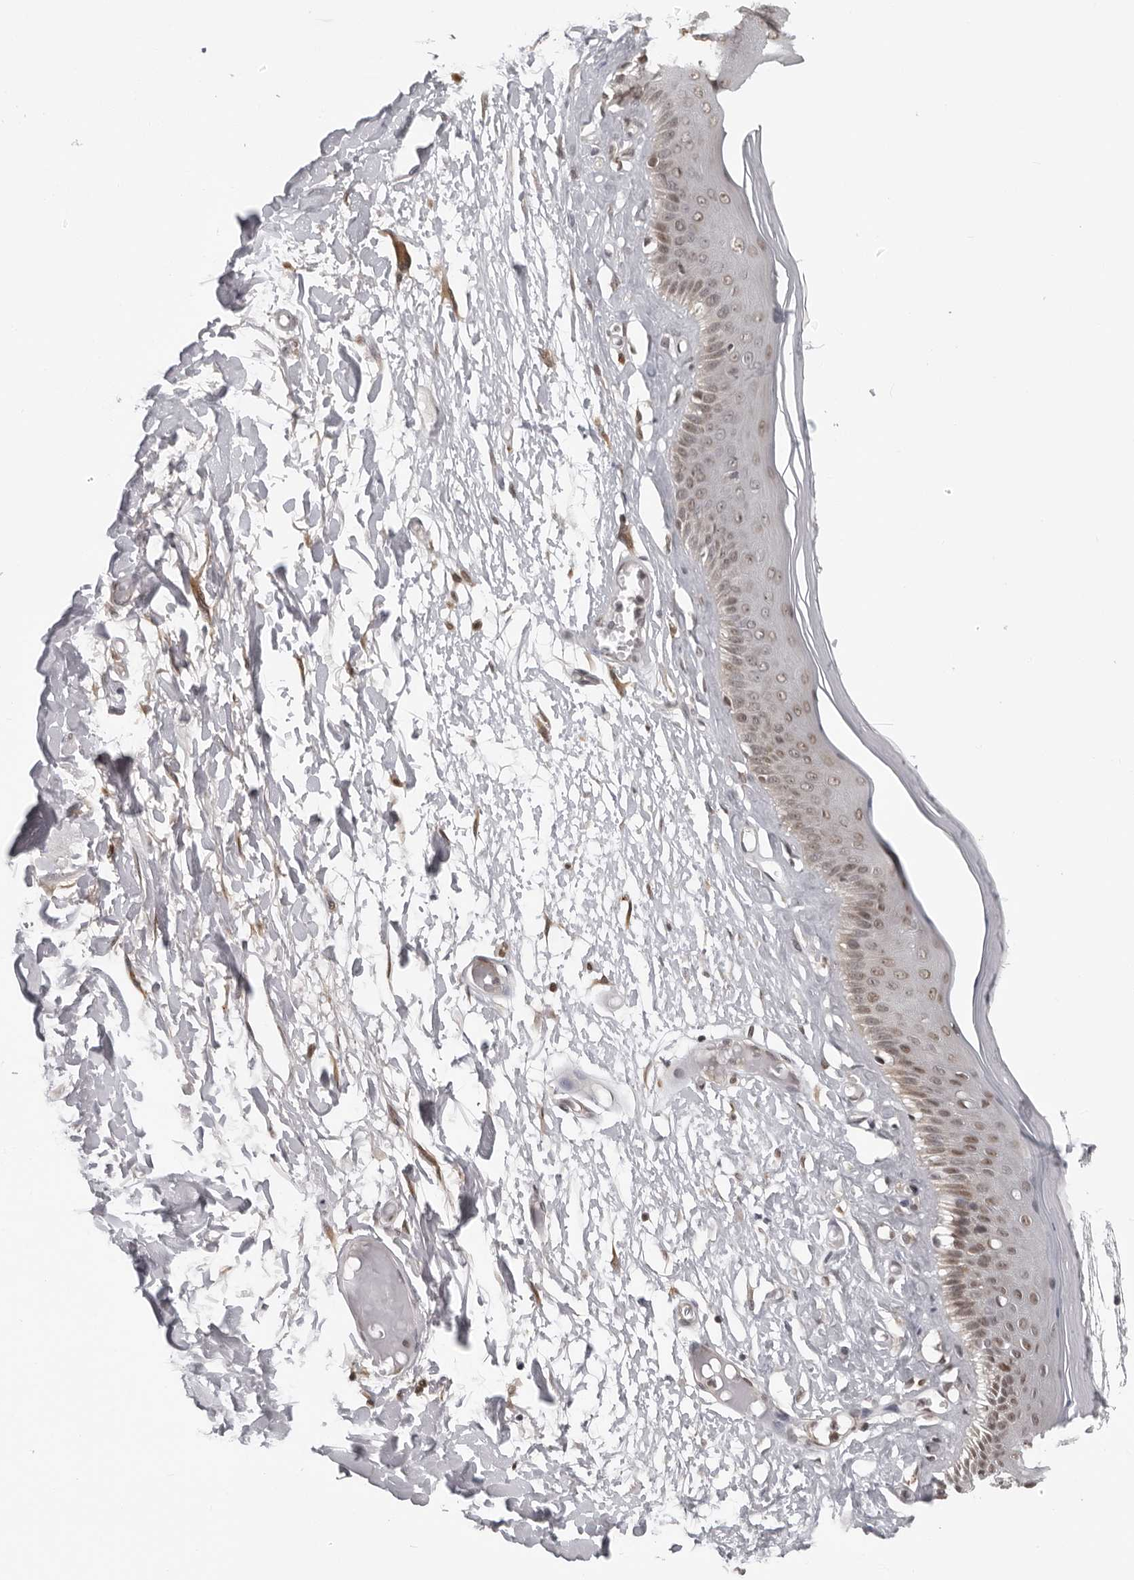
{"staining": {"intensity": "moderate", "quantity": "25%-75%", "location": "nuclear"}, "tissue": "skin", "cell_type": "Epidermal cells", "image_type": "normal", "snomed": [{"axis": "morphology", "description": "Normal tissue, NOS"}, {"axis": "topography", "description": "Vulva"}], "caption": "This image demonstrates immunohistochemistry staining of benign skin, with medium moderate nuclear positivity in about 25%-75% of epidermal cells.", "gene": "MAF", "patient": {"sex": "female", "age": 73}}